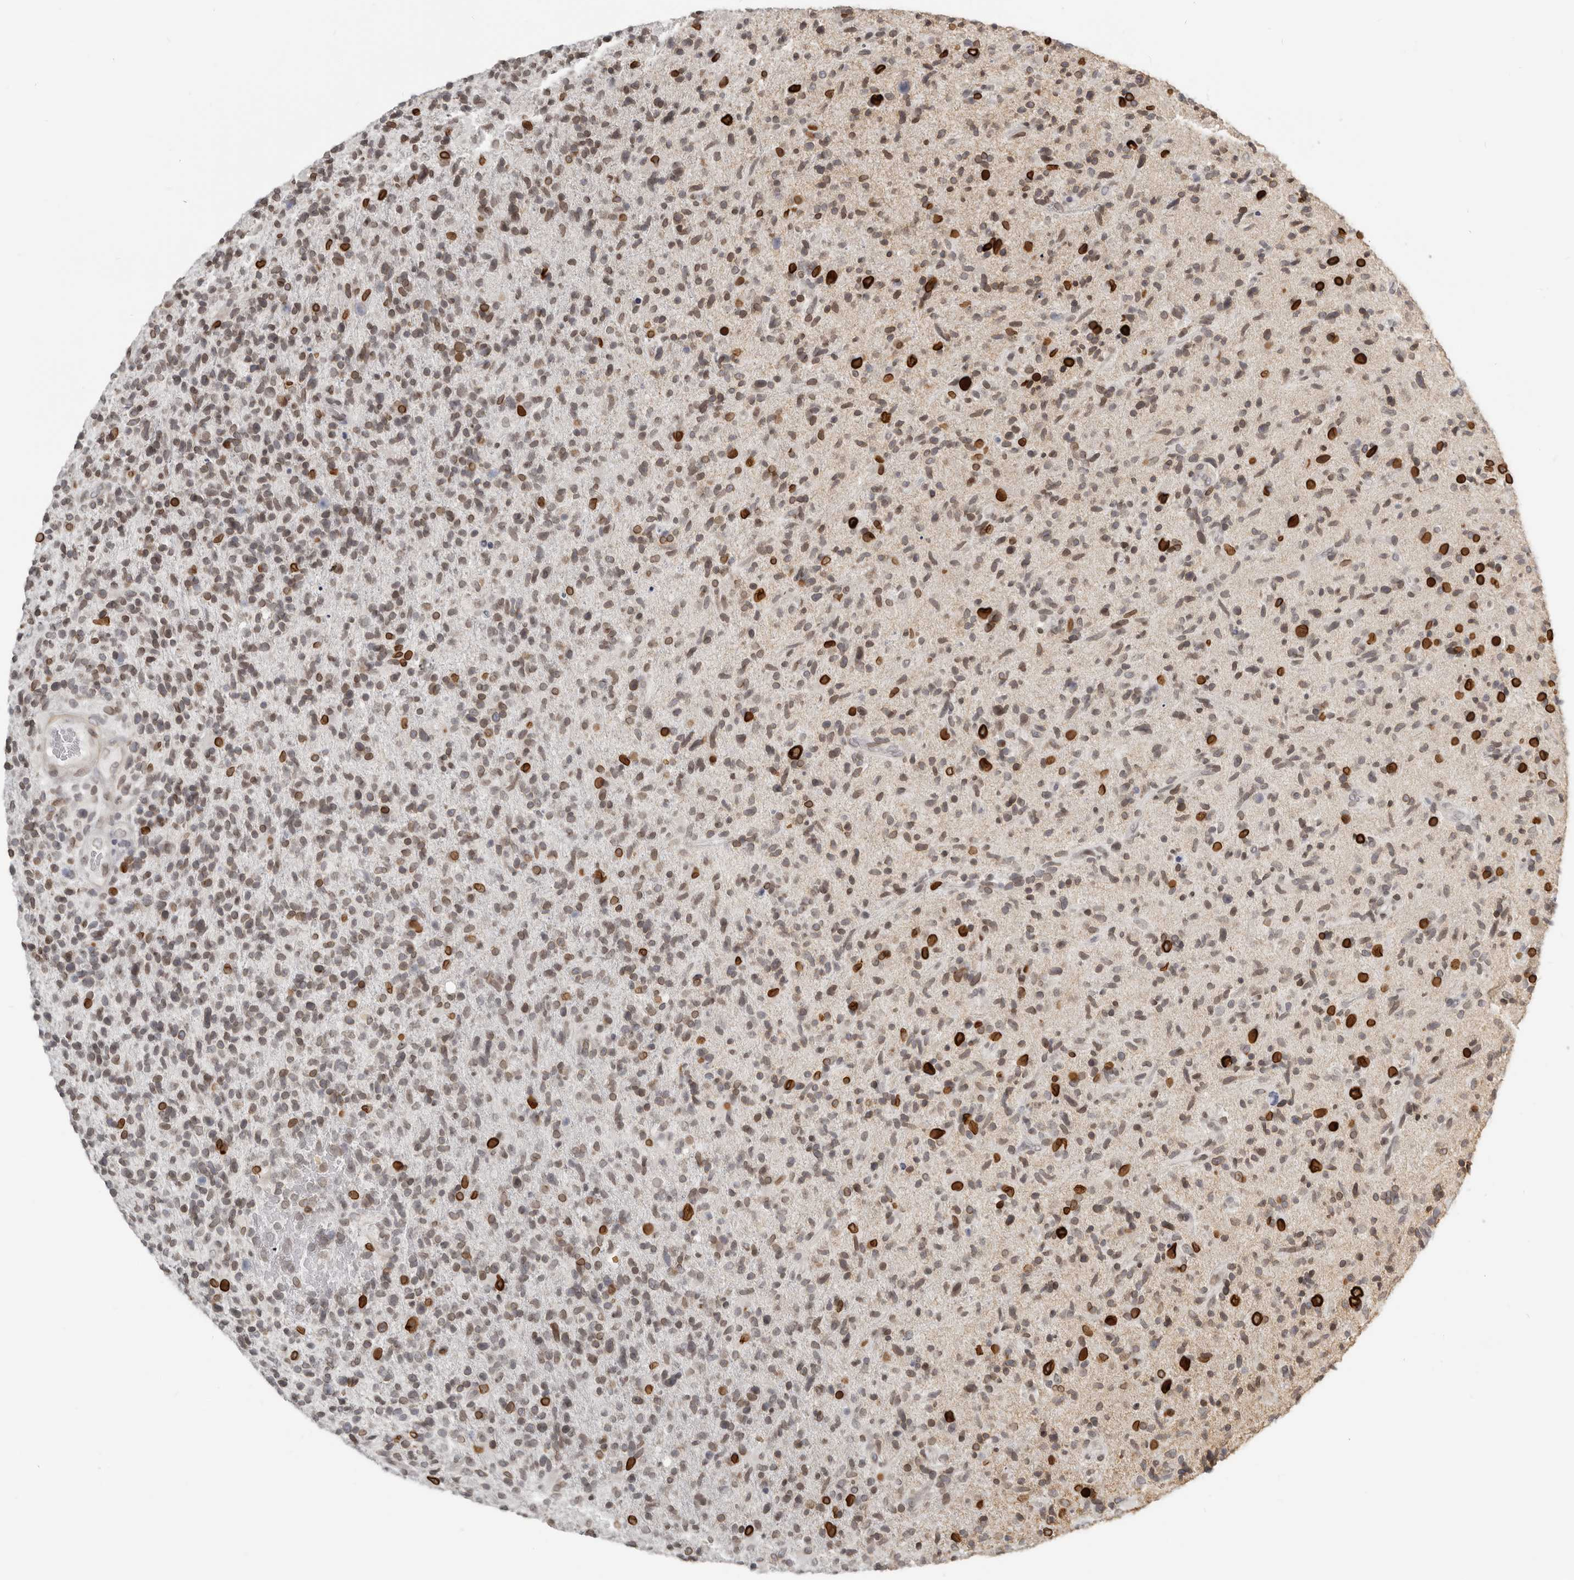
{"staining": {"intensity": "strong", "quantity": ">75%", "location": "cytoplasmic/membranous,nuclear"}, "tissue": "glioma", "cell_type": "Tumor cells", "image_type": "cancer", "snomed": [{"axis": "morphology", "description": "Glioma, malignant, High grade"}, {"axis": "topography", "description": "Brain"}], "caption": "Glioma stained with IHC shows strong cytoplasmic/membranous and nuclear expression in about >75% of tumor cells.", "gene": "NUP153", "patient": {"sex": "male", "age": 72}}